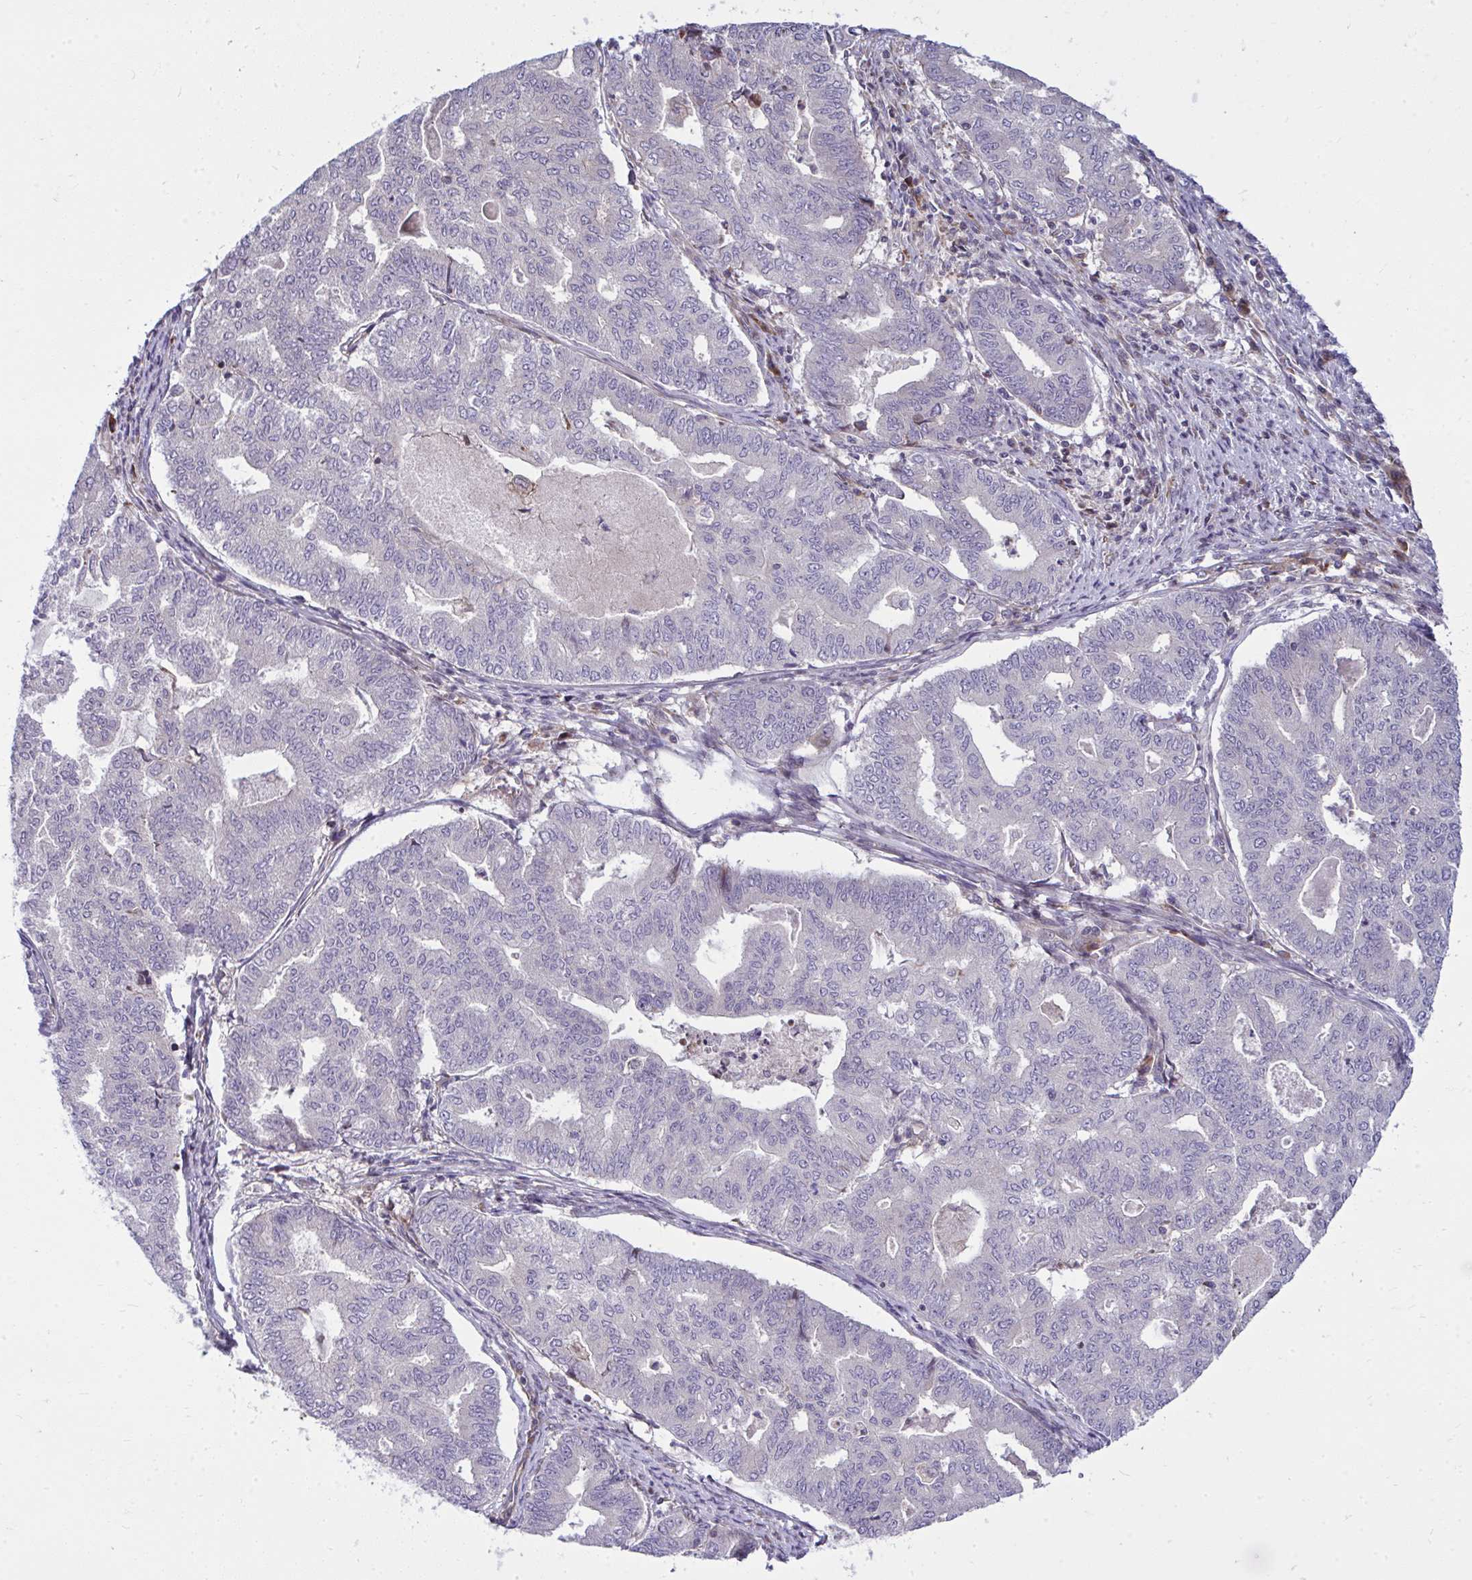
{"staining": {"intensity": "negative", "quantity": "none", "location": "none"}, "tissue": "endometrial cancer", "cell_type": "Tumor cells", "image_type": "cancer", "snomed": [{"axis": "morphology", "description": "Adenocarcinoma, NOS"}, {"axis": "topography", "description": "Endometrium"}], "caption": "There is no significant expression in tumor cells of endometrial cancer (adenocarcinoma). Nuclei are stained in blue.", "gene": "ZSCAN9", "patient": {"sex": "female", "age": 79}}